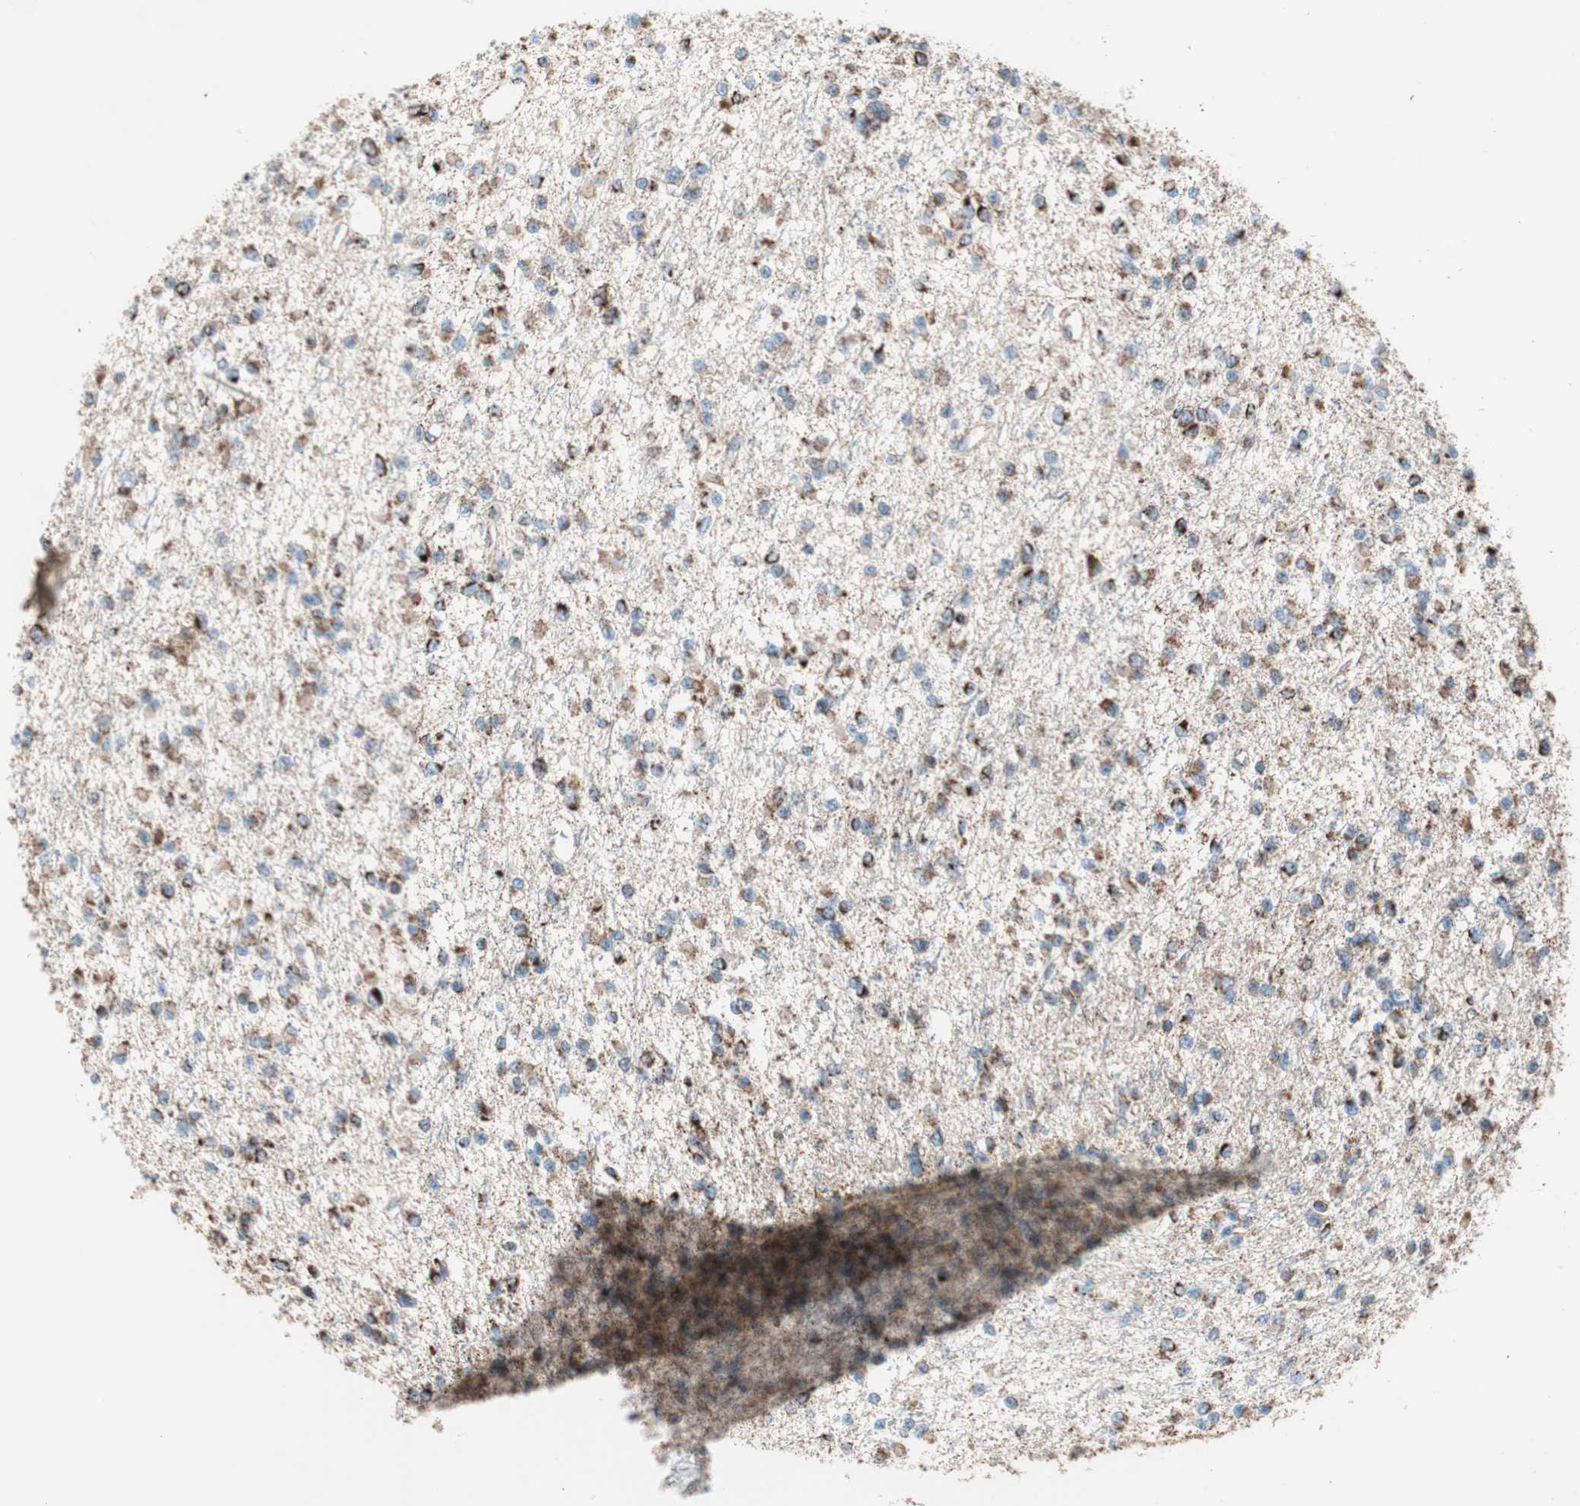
{"staining": {"intensity": "moderate", "quantity": ">75%", "location": "cytoplasmic/membranous"}, "tissue": "glioma", "cell_type": "Tumor cells", "image_type": "cancer", "snomed": [{"axis": "morphology", "description": "Glioma, malignant, Low grade"}, {"axis": "topography", "description": "Brain"}], "caption": "IHC photomicrograph of malignant glioma (low-grade) stained for a protein (brown), which shows medium levels of moderate cytoplasmic/membranous staining in about >75% of tumor cells.", "gene": "PCSK4", "patient": {"sex": "female", "age": 22}}